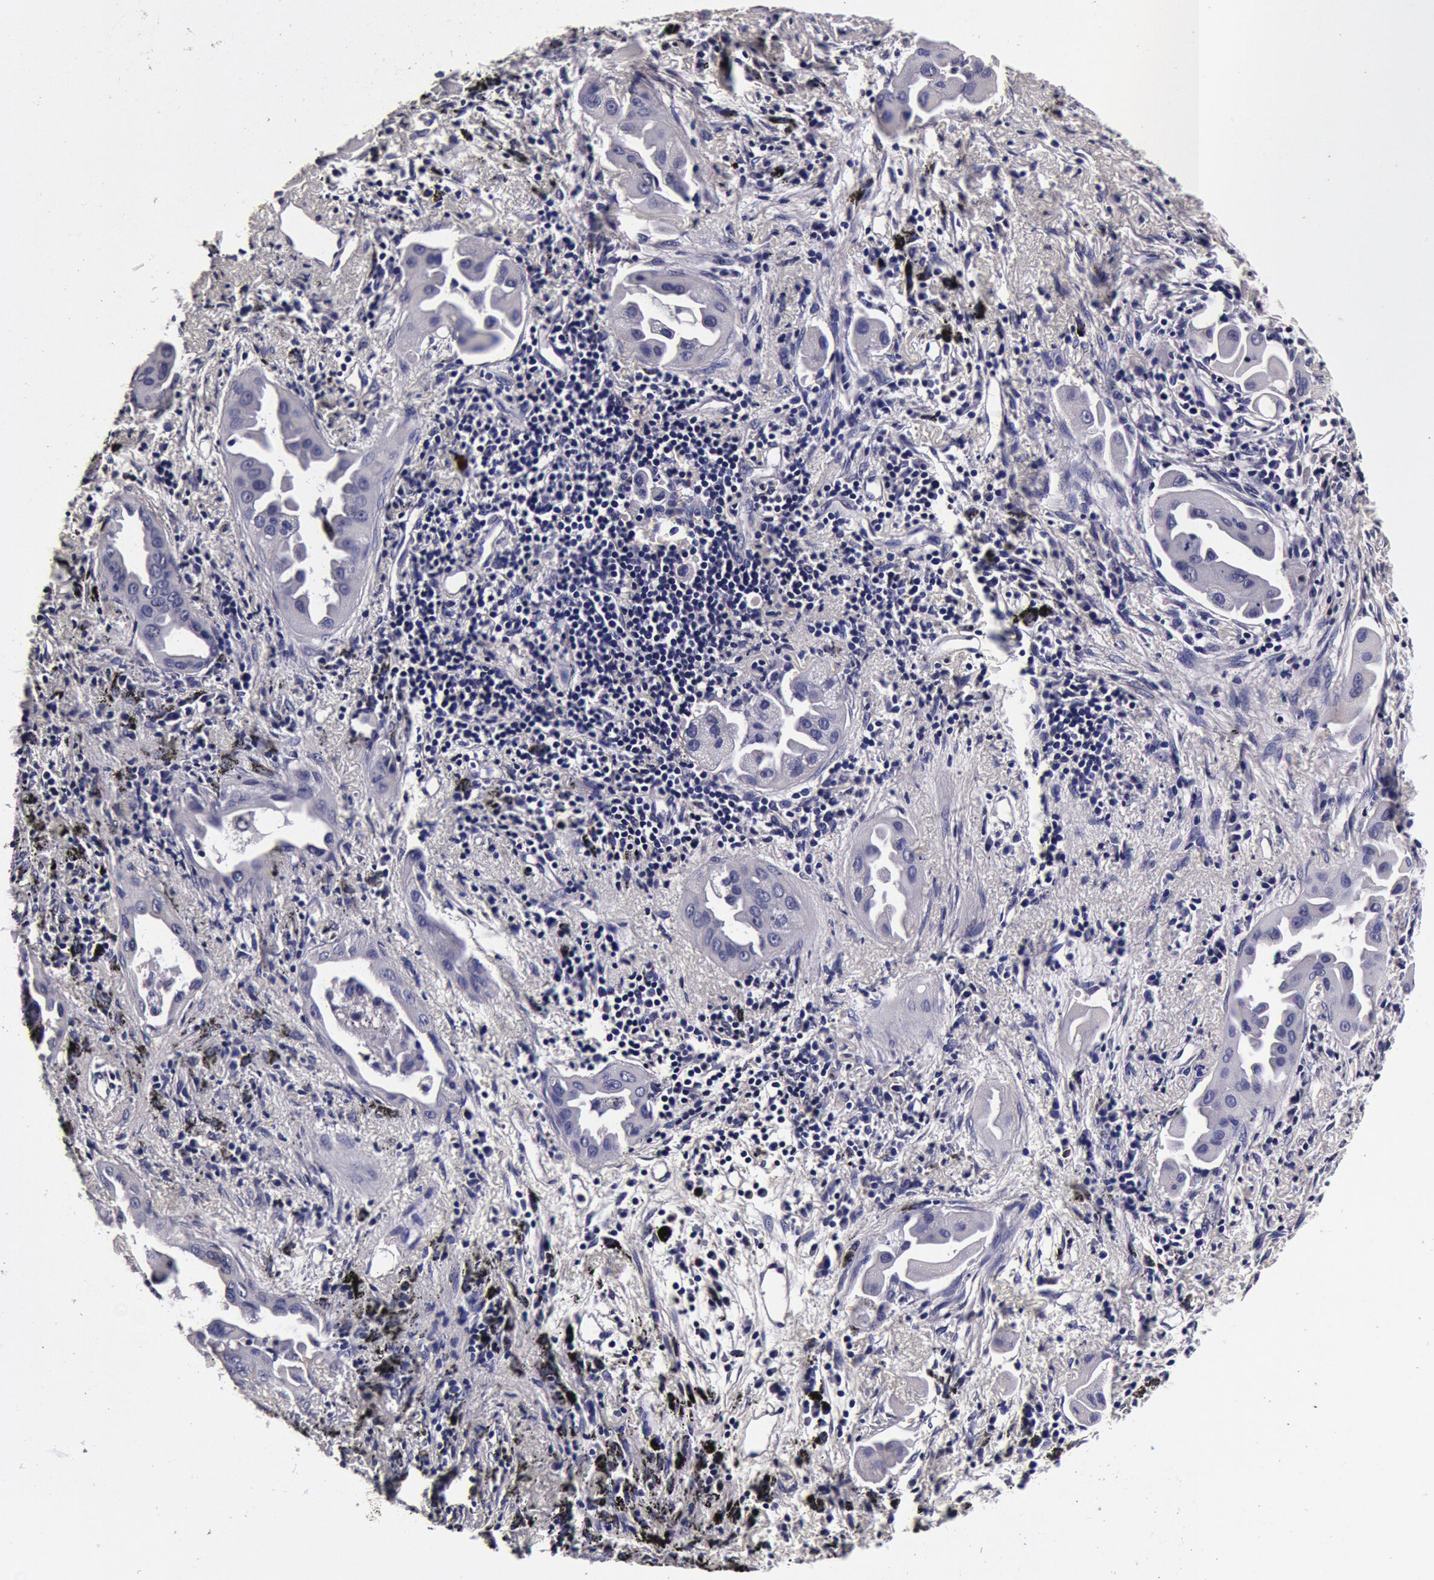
{"staining": {"intensity": "negative", "quantity": "none", "location": "none"}, "tissue": "lung cancer", "cell_type": "Tumor cells", "image_type": "cancer", "snomed": [{"axis": "morphology", "description": "Adenocarcinoma, NOS"}, {"axis": "topography", "description": "Lung"}], "caption": "Lung adenocarcinoma stained for a protein using immunohistochemistry exhibits no positivity tumor cells.", "gene": "CCDC22", "patient": {"sex": "male", "age": 68}}